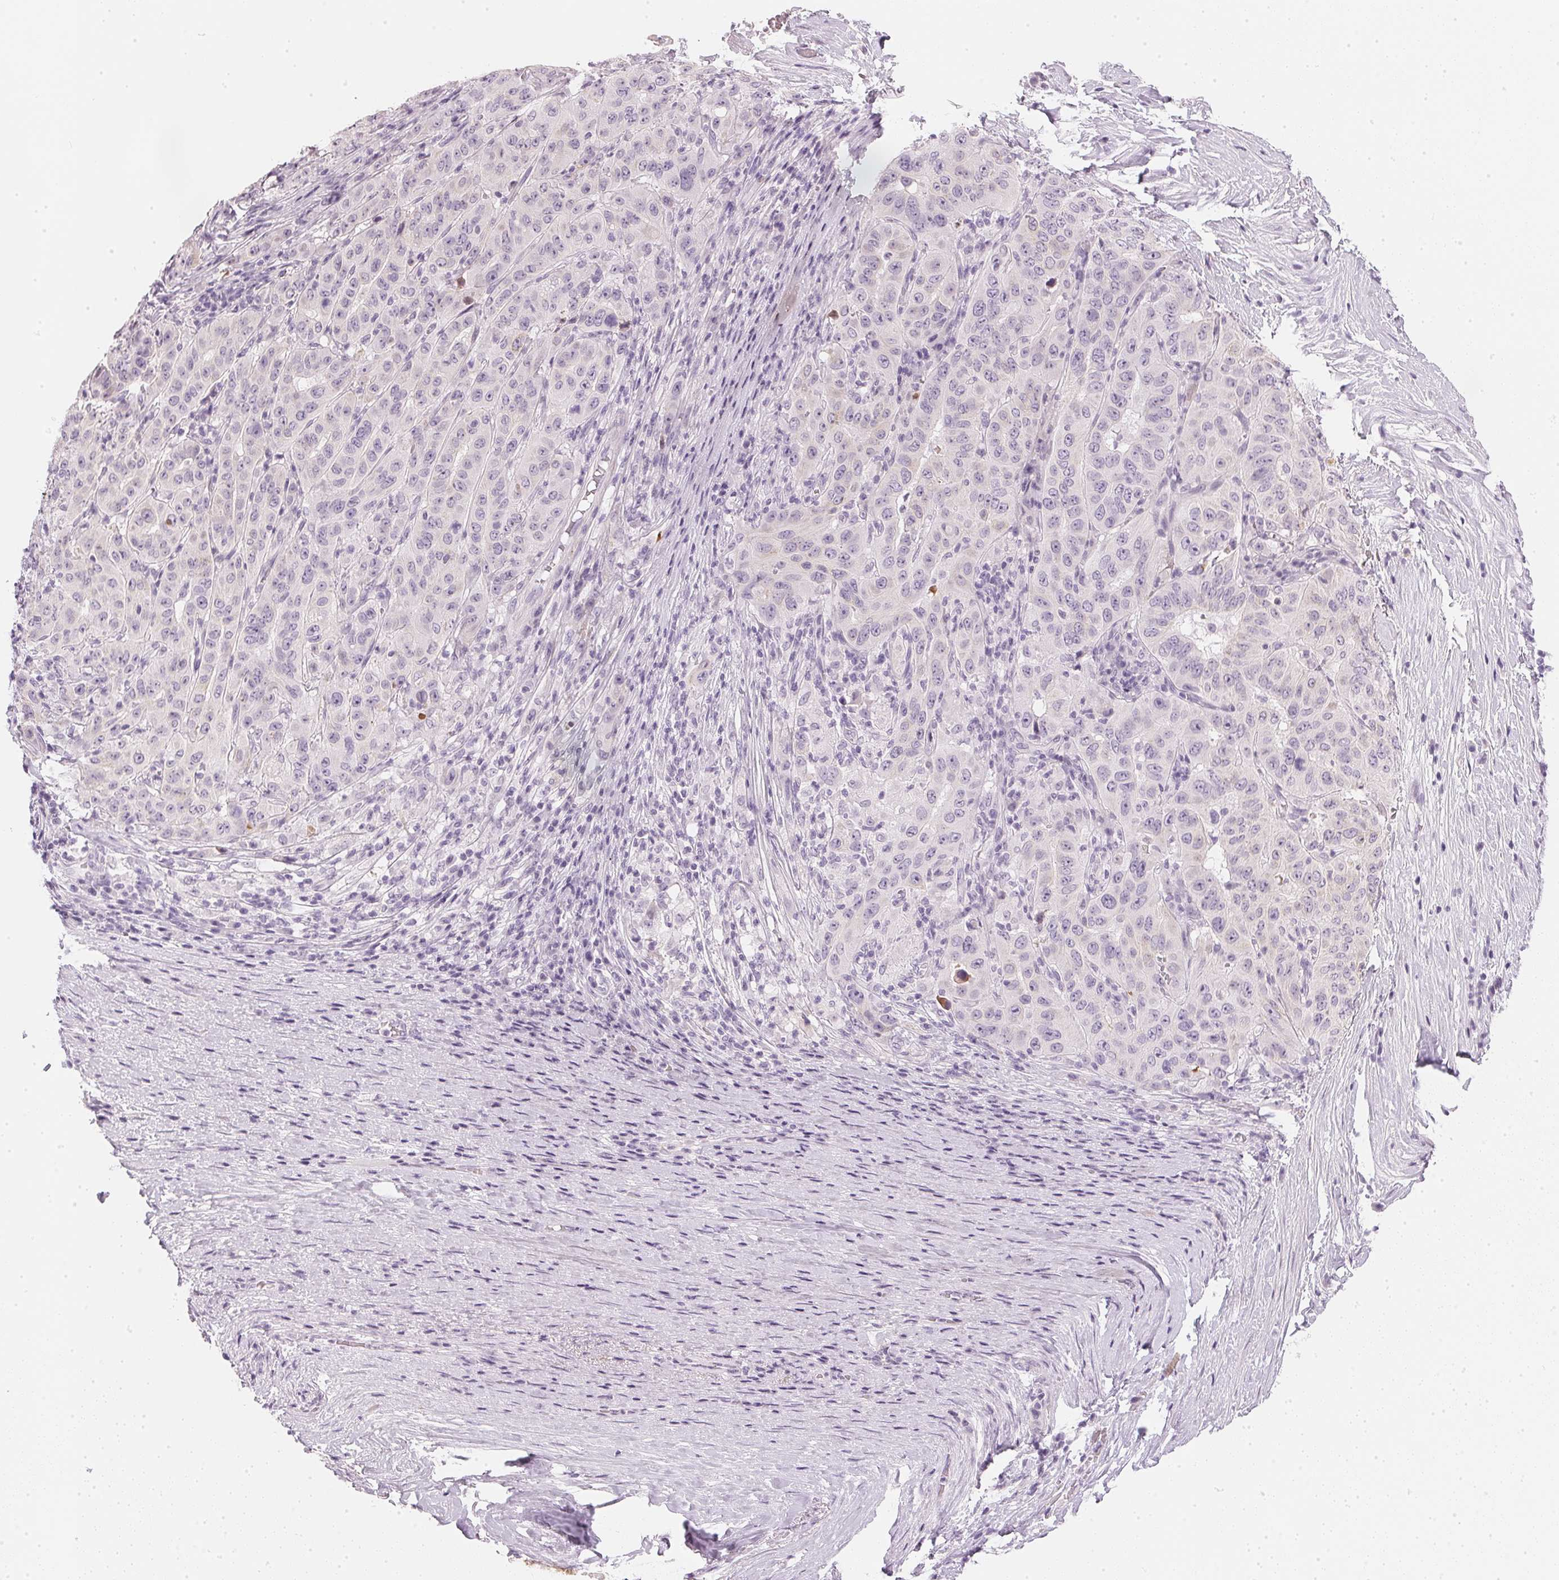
{"staining": {"intensity": "negative", "quantity": "none", "location": "none"}, "tissue": "pancreatic cancer", "cell_type": "Tumor cells", "image_type": "cancer", "snomed": [{"axis": "morphology", "description": "Adenocarcinoma, NOS"}, {"axis": "topography", "description": "Pancreas"}], "caption": "Tumor cells are negative for brown protein staining in pancreatic adenocarcinoma.", "gene": "CHST4", "patient": {"sex": "male", "age": 63}}